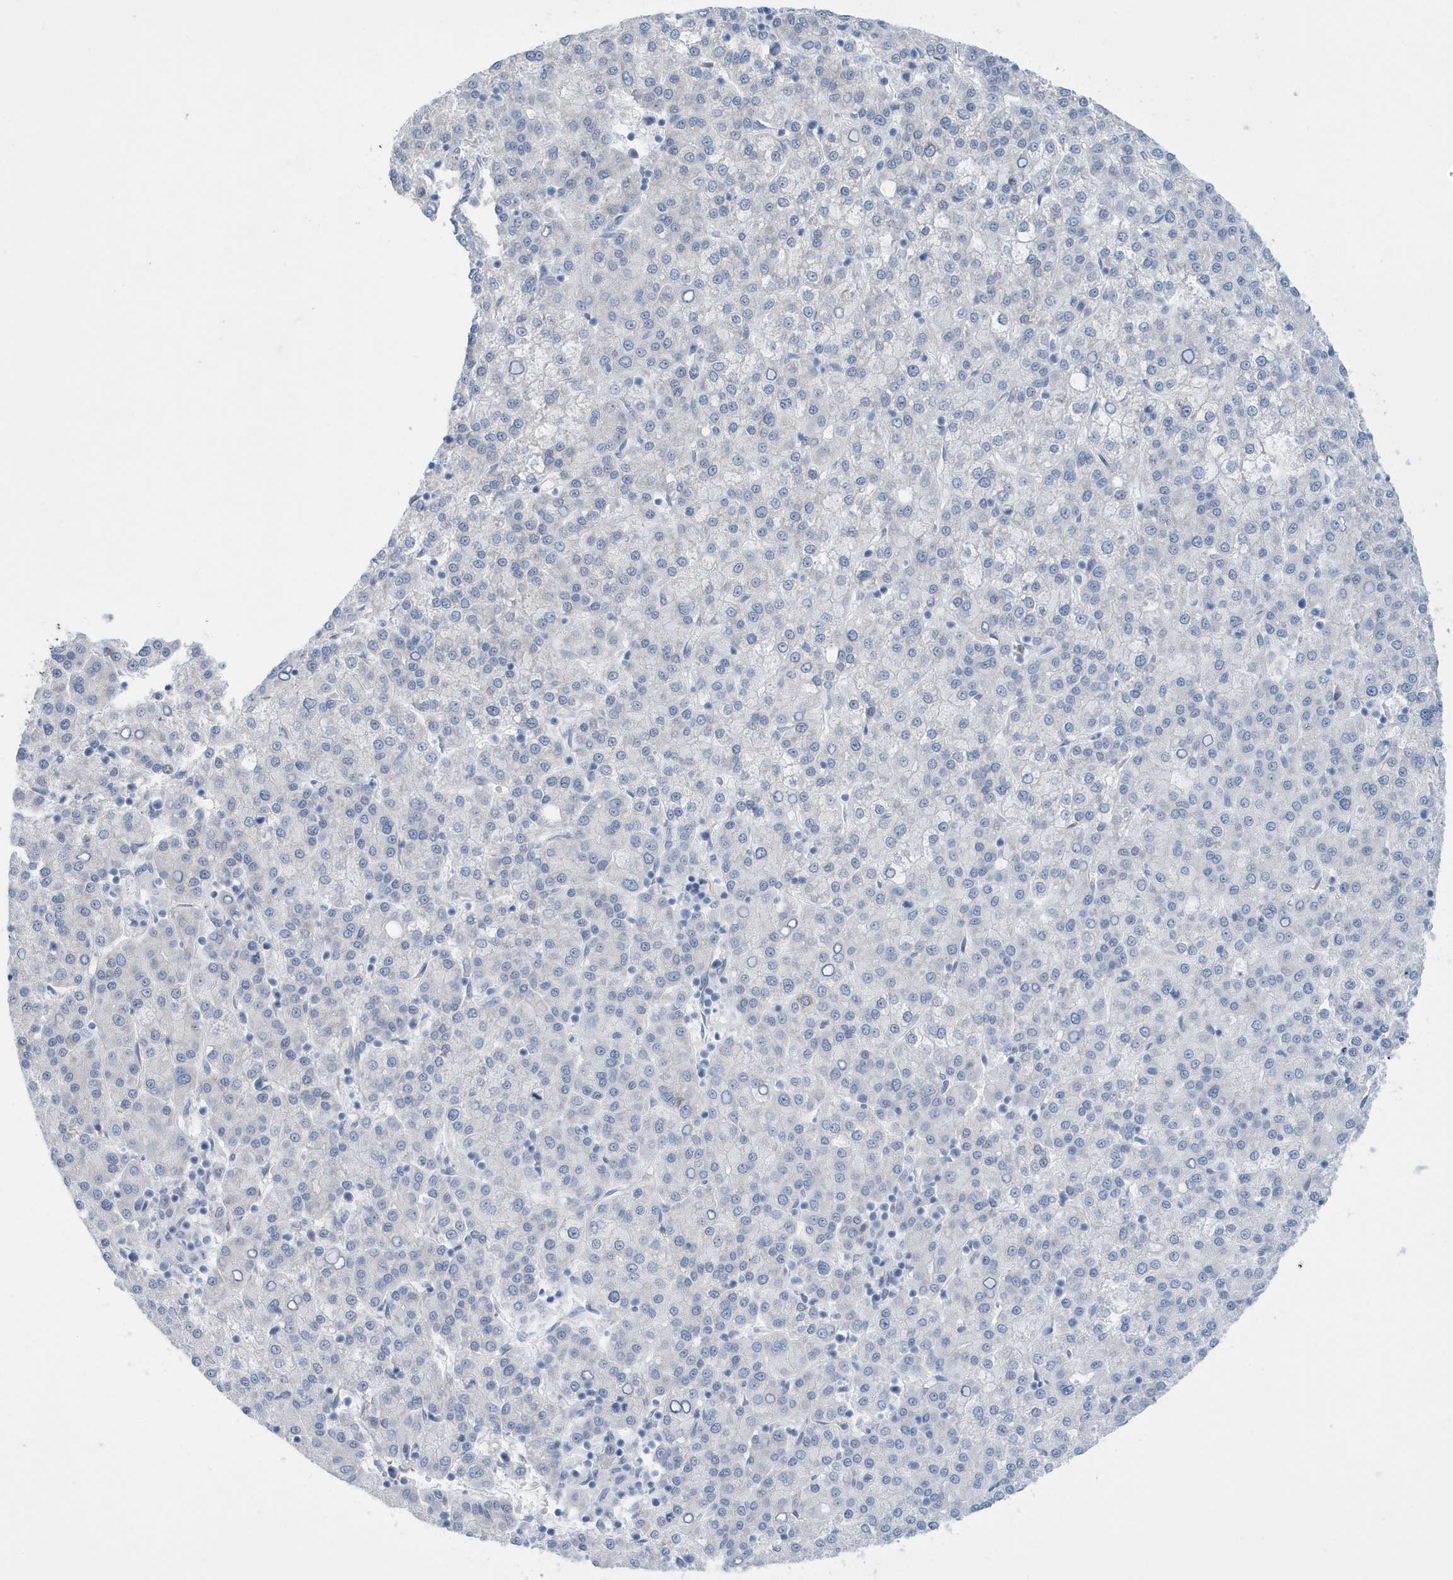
{"staining": {"intensity": "negative", "quantity": "none", "location": "none"}, "tissue": "liver cancer", "cell_type": "Tumor cells", "image_type": "cancer", "snomed": [{"axis": "morphology", "description": "Carcinoma, Hepatocellular, NOS"}, {"axis": "topography", "description": "Liver"}], "caption": "This is an IHC histopathology image of liver cancer (hepatocellular carcinoma). There is no expression in tumor cells.", "gene": "SEMA3F", "patient": {"sex": "female", "age": 58}}